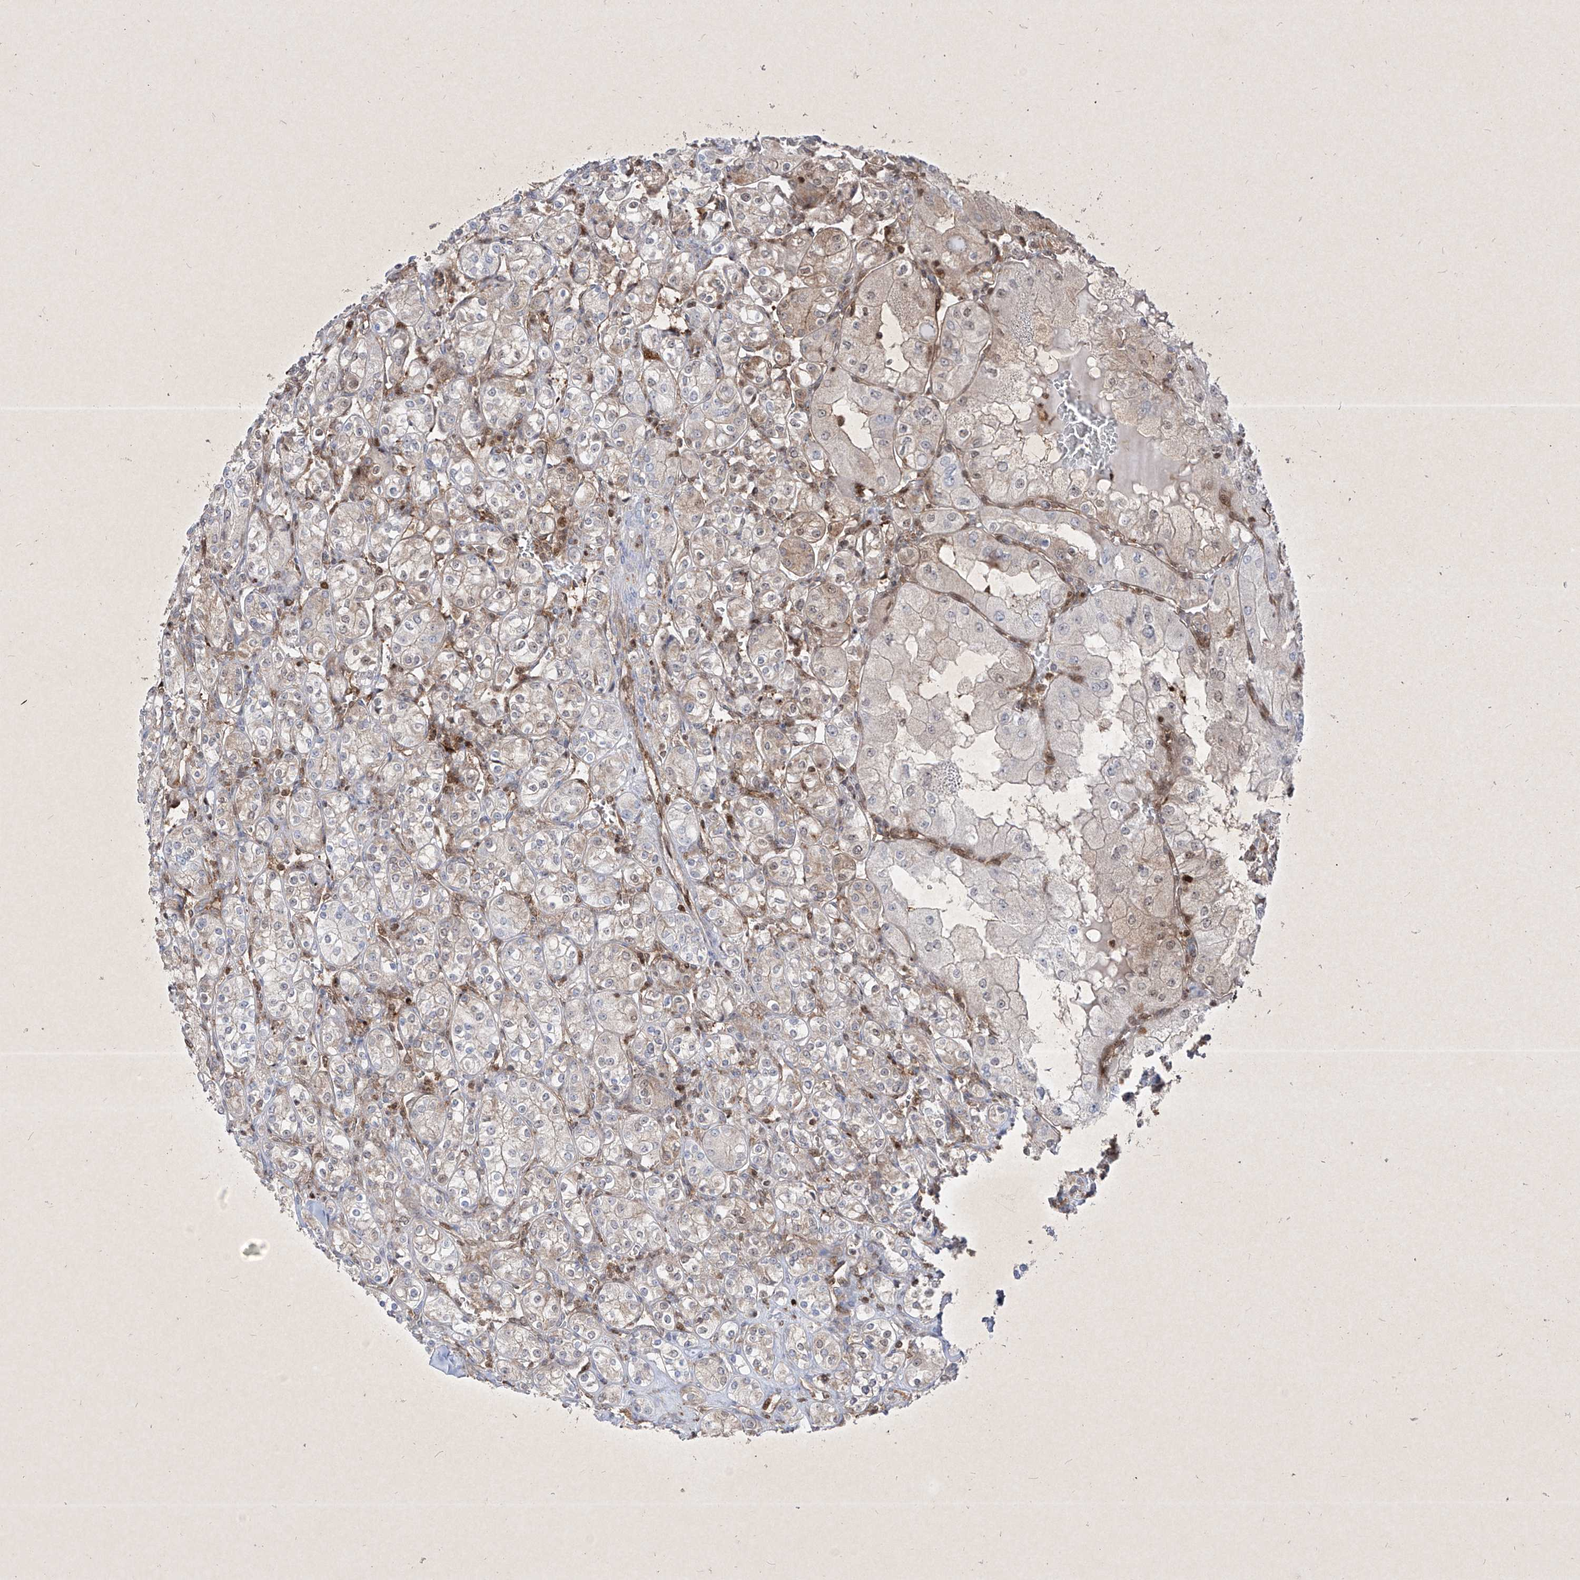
{"staining": {"intensity": "weak", "quantity": "25%-75%", "location": "cytoplasmic/membranous,nuclear"}, "tissue": "renal cancer", "cell_type": "Tumor cells", "image_type": "cancer", "snomed": [{"axis": "morphology", "description": "Adenocarcinoma, NOS"}, {"axis": "topography", "description": "Kidney"}], "caption": "A brown stain shows weak cytoplasmic/membranous and nuclear positivity of a protein in human renal adenocarcinoma tumor cells.", "gene": "PSMB10", "patient": {"sex": "male", "age": 77}}